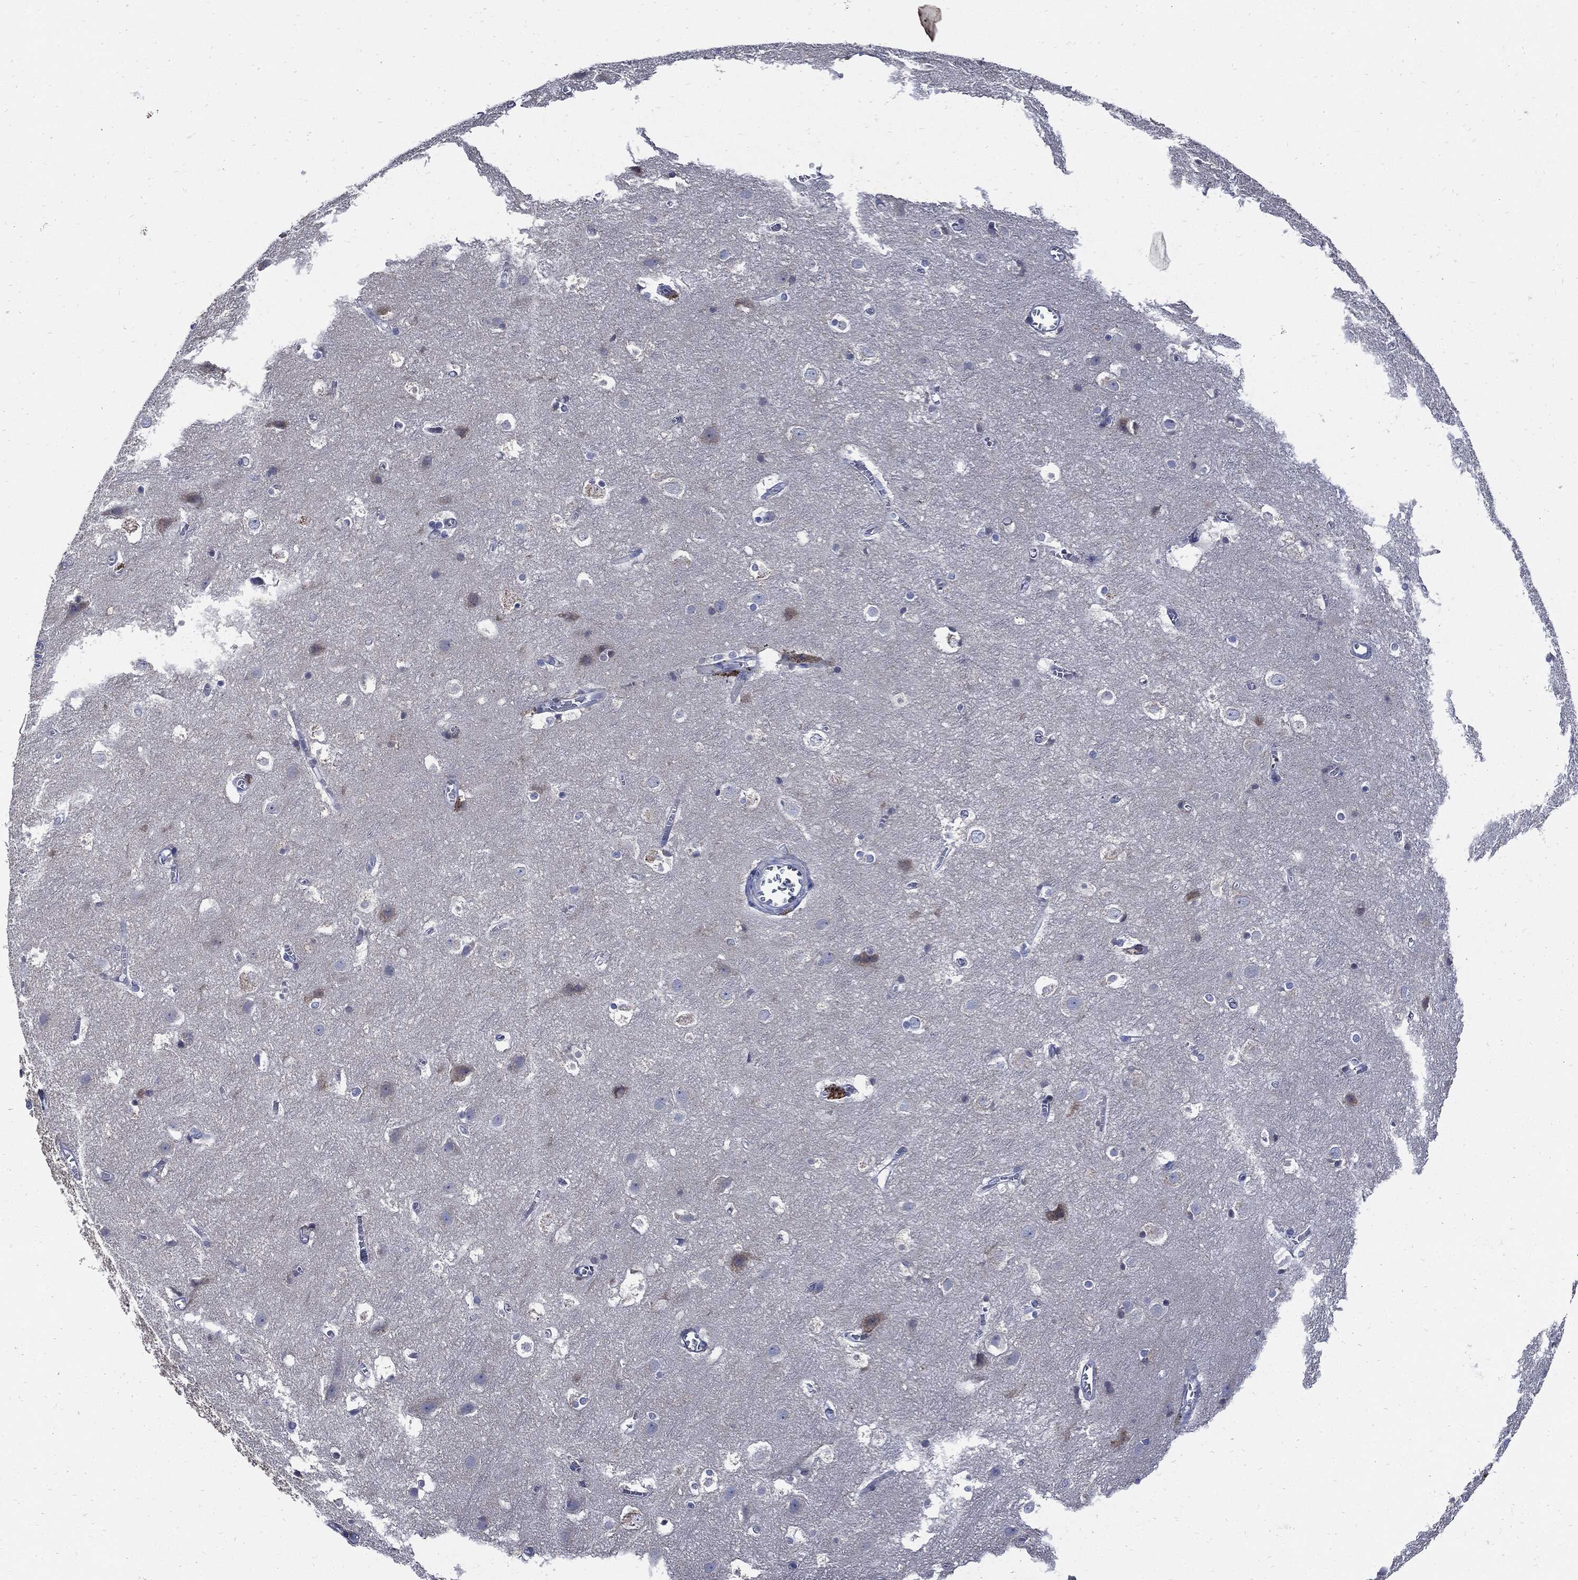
{"staining": {"intensity": "negative", "quantity": "none", "location": "none"}, "tissue": "cerebral cortex", "cell_type": "Endothelial cells", "image_type": "normal", "snomed": [{"axis": "morphology", "description": "Normal tissue, NOS"}, {"axis": "topography", "description": "Cerebral cortex"}], "caption": "Protein analysis of unremarkable cerebral cortex displays no significant positivity in endothelial cells.", "gene": "CPE", "patient": {"sex": "male", "age": 59}}